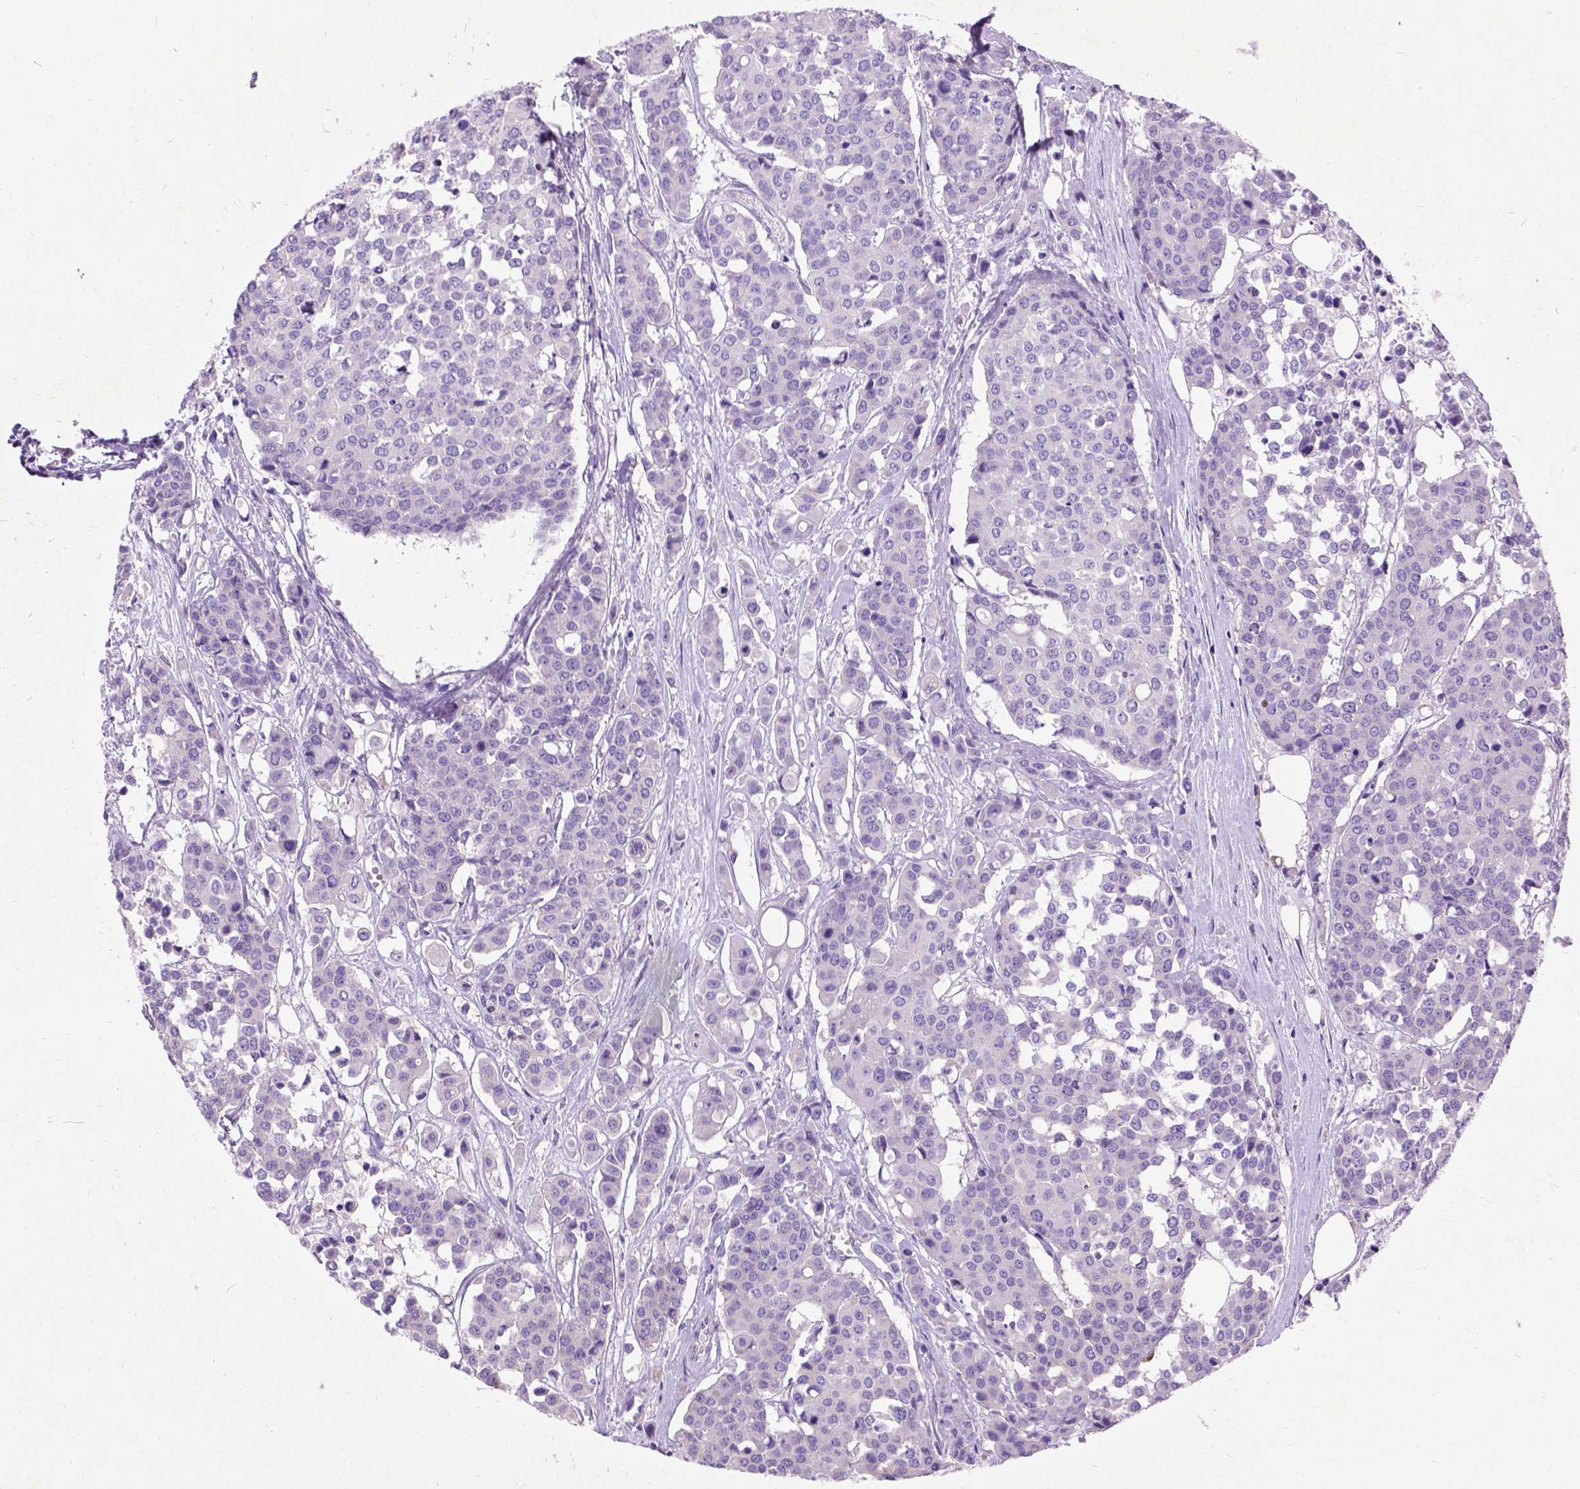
{"staining": {"intensity": "negative", "quantity": "none", "location": "none"}, "tissue": "carcinoid", "cell_type": "Tumor cells", "image_type": "cancer", "snomed": [{"axis": "morphology", "description": "Carcinoid, malignant, NOS"}, {"axis": "topography", "description": "Colon"}], "caption": "This is a histopathology image of immunohistochemistry (IHC) staining of carcinoid (malignant), which shows no expression in tumor cells.", "gene": "CFAP54", "patient": {"sex": "male", "age": 81}}